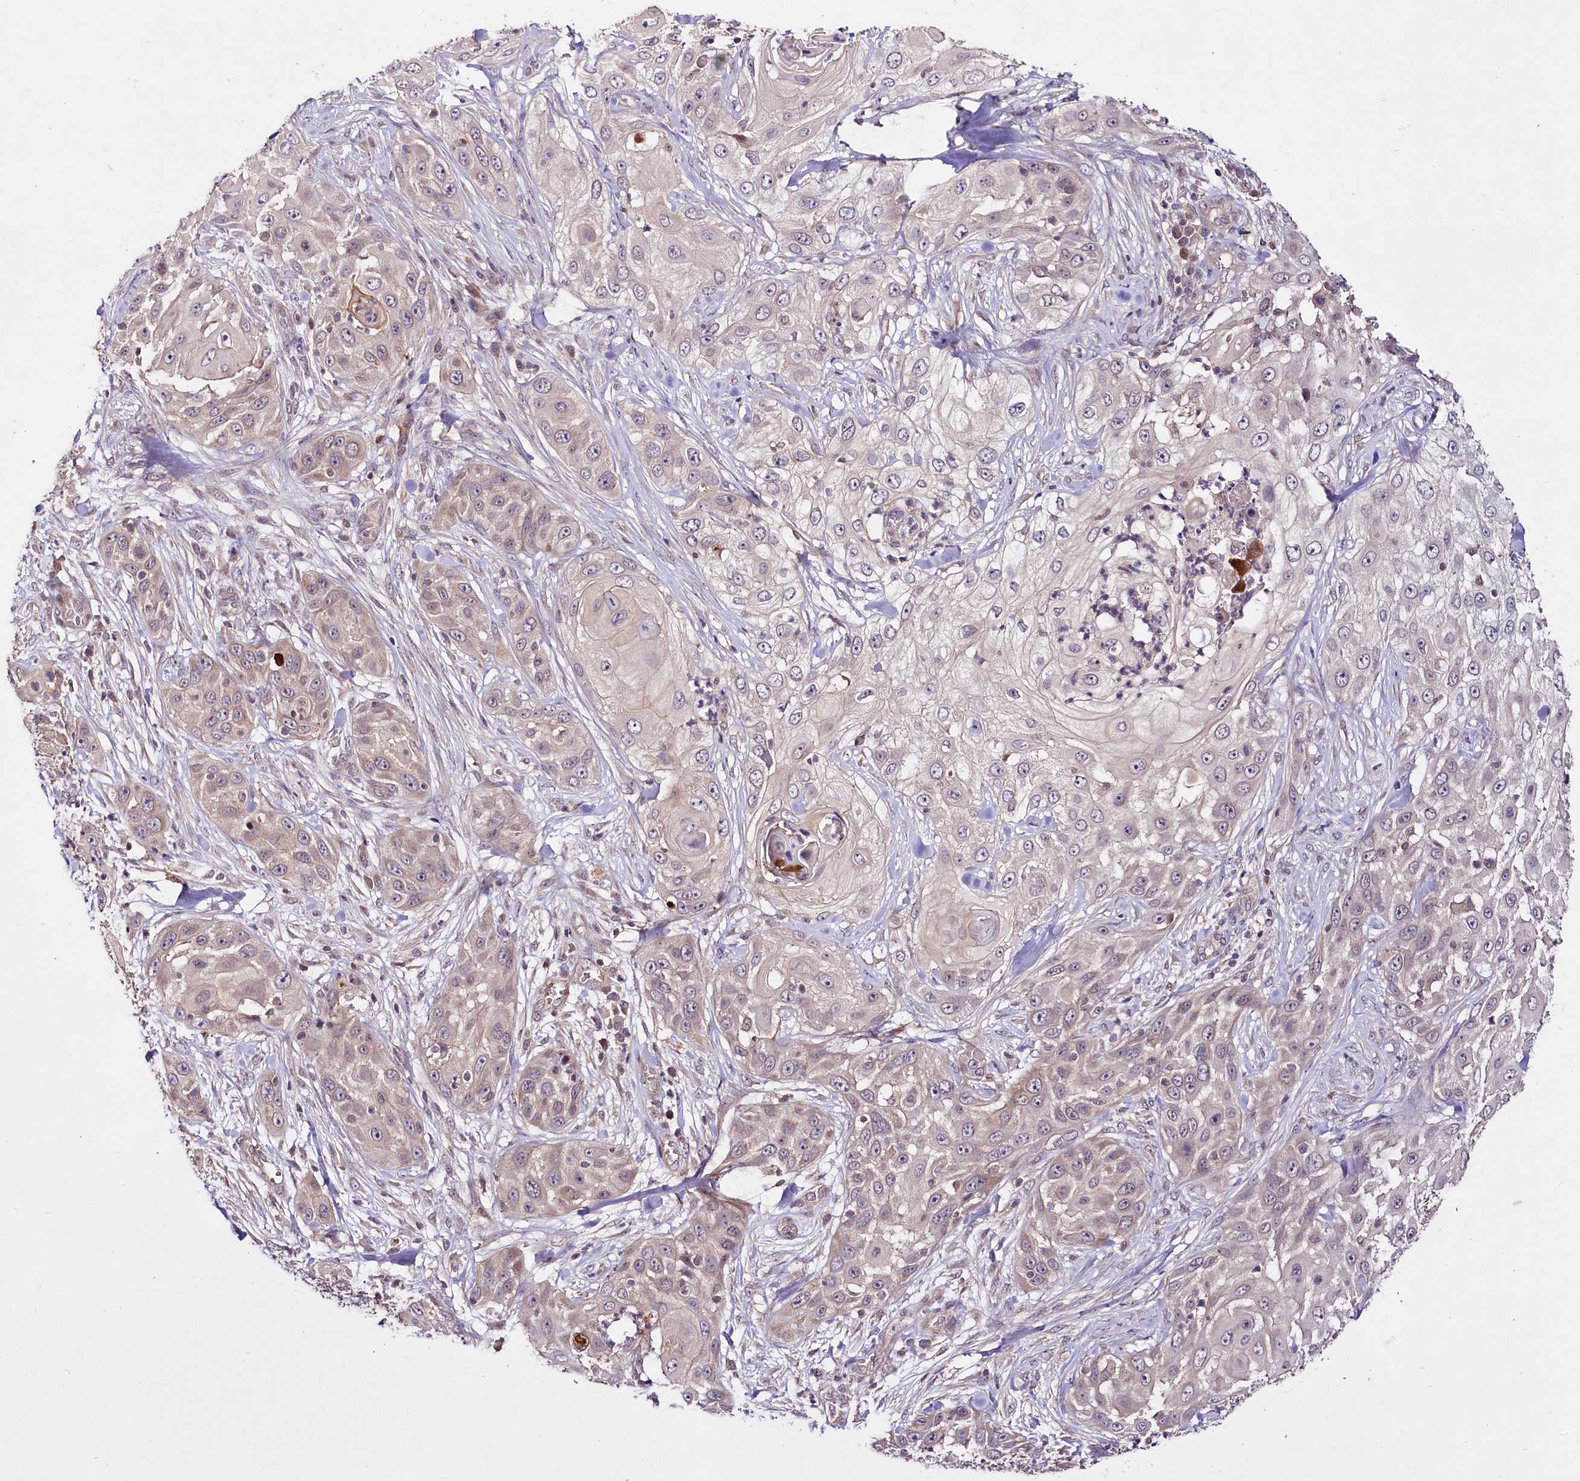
{"staining": {"intensity": "weak", "quantity": "25%-75%", "location": "cytoplasmic/membranous"}, "tissue": "skin cancer", "cell_type": "Tumor cells", "image_type": "cancer", "snomed": [{"axis": "morphology", "description": "Squamous cell carcinoma, NOS"}, {"axis": "topography", "description": "Skin"}], "caption": "An image showing weak cytoplasmic/membranous expression in about 25%-75% of tumor cells in skin cancer (squamous cell carcinoma), as visualized by brown immunohistochemical staining.", "gene": "TAFAZZIN", "patient": {"sex": "female", "age": 44}}